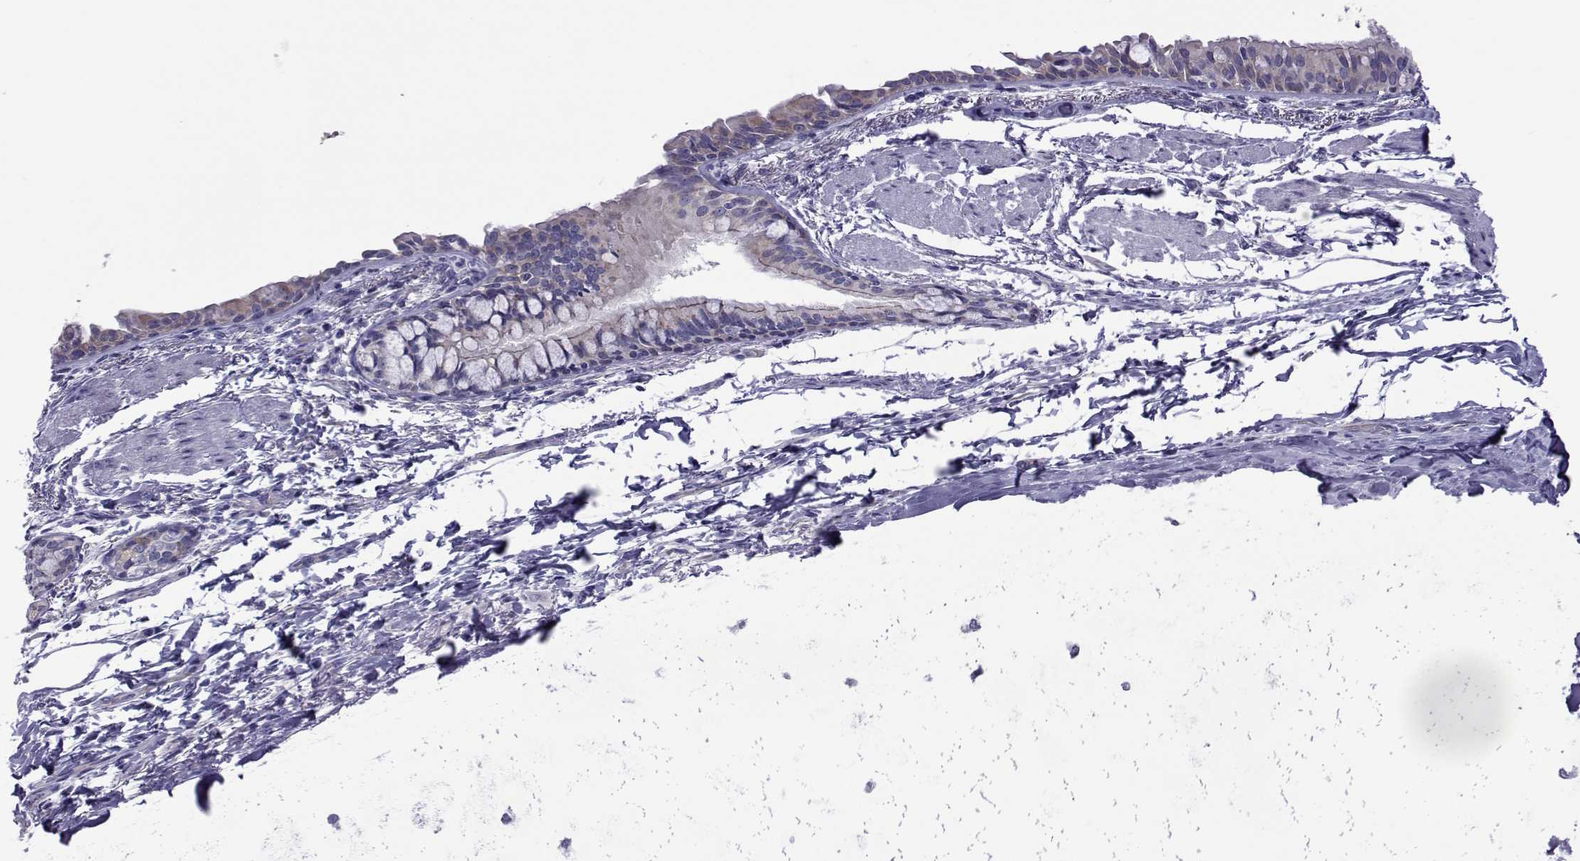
{"staining": {"intensity": "negative", "quantity": "none", "location": "none"}, "tissue": "bronchus", "cell_type": "Respiratory epithelial cells", "image_type": "normal", "snomed": [{"axis": "morphology", "description": "Normal tissue, NOS"}, {"axis": "morphology", "description": "Squamous cell carcinoma, NOS"}, {"axis": "topography", "description": "Bronchus"}, {"axis": "topography", "description": "Lung"}], "caption": "High power microscopy image of an immunohistochemistry (IHC) image of unremarkable bronchus, revealing no significant positivity in respiratory epithelial cells. (DAB immunohistochemistry, high magnification).", "gene": "COL22A1", "patient": {"sex": "male", "age": 69}}